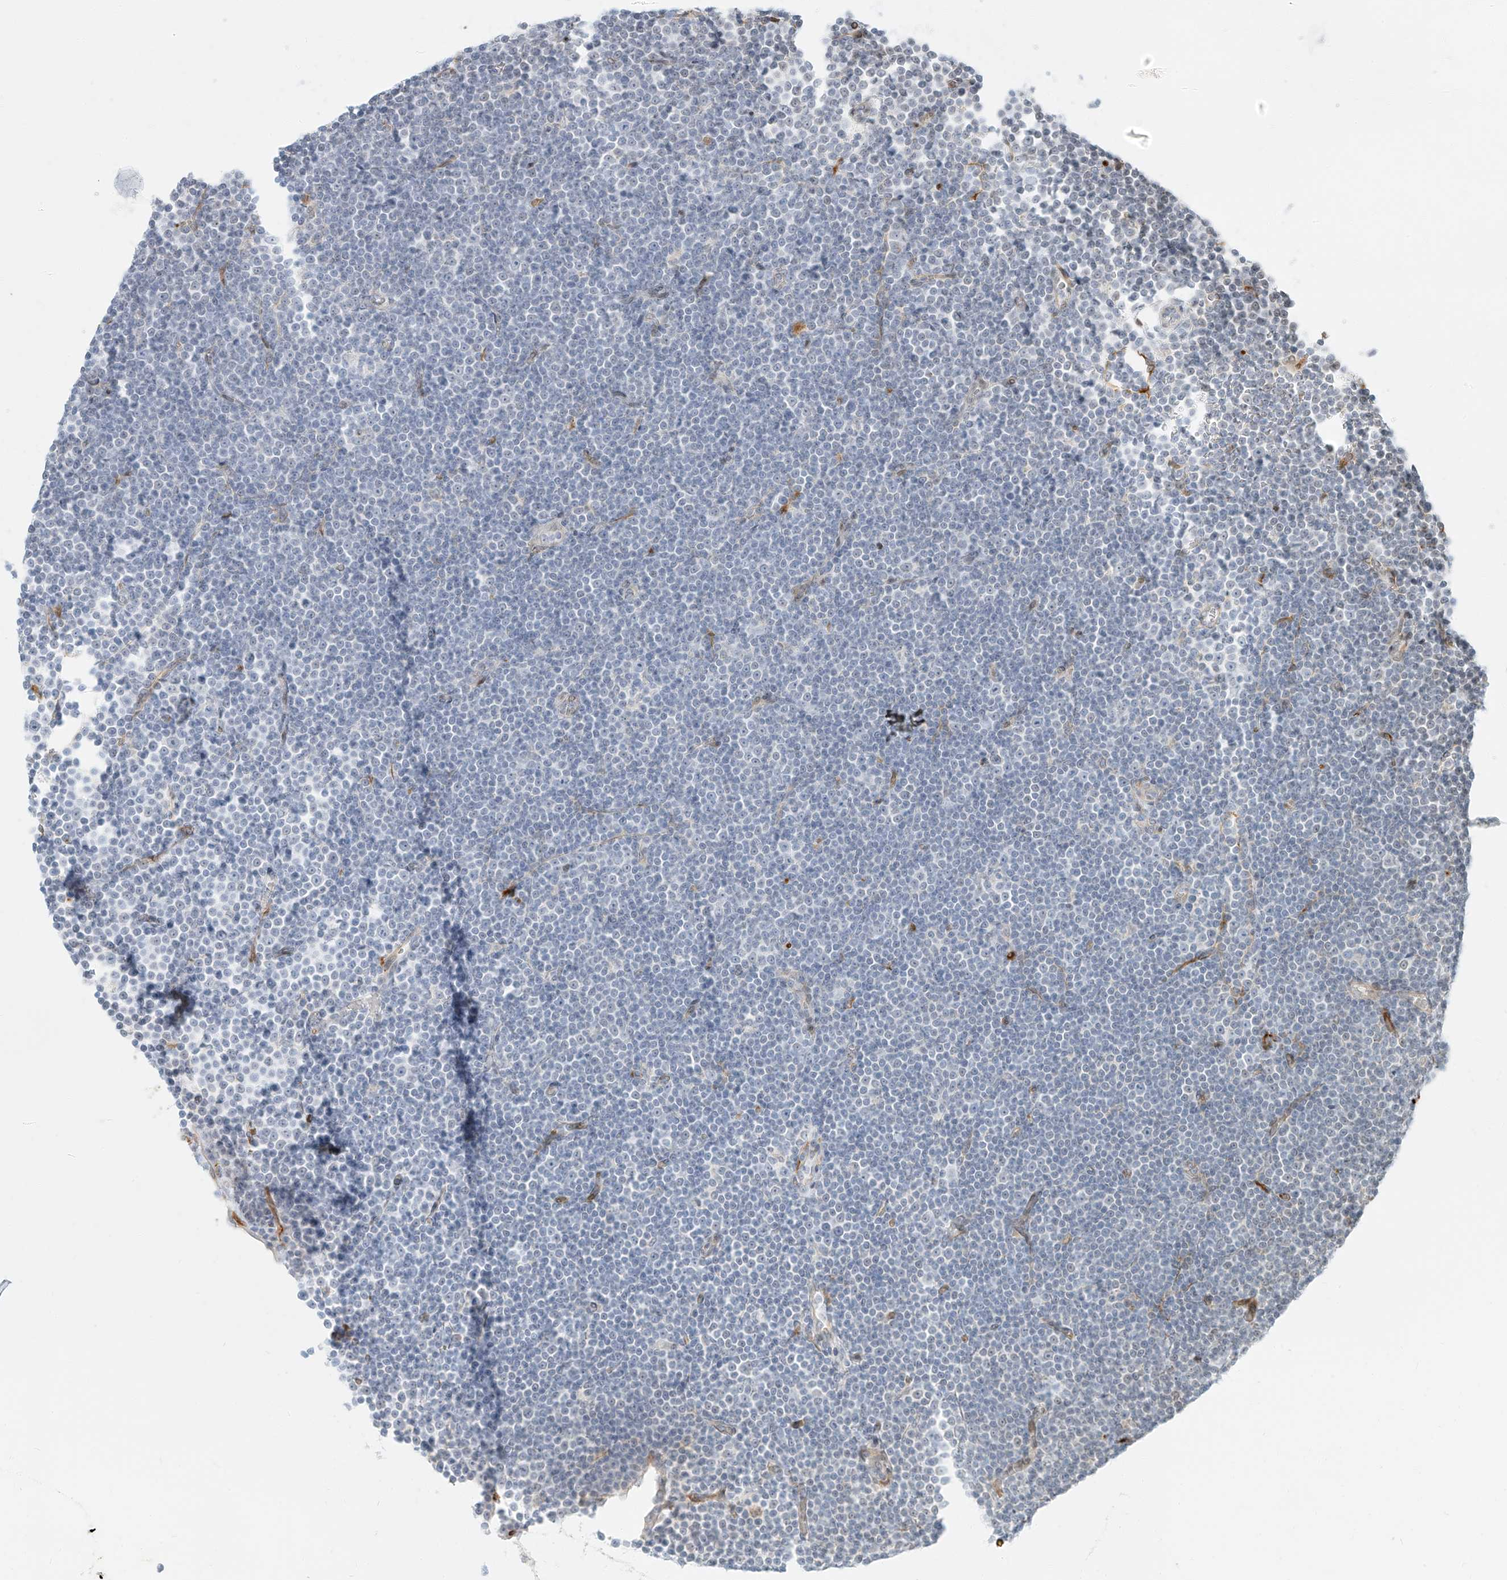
{"staining": {"intensity": "negative", "quantity": "none", "location": "none"}, "tissue": "lymphoma", "cell_type": "Tumor cells", "image_type": "cancer", "snomed": [{"axis": "morphology", "description": "Malignant lymphoma, non-Hodgkin's type, Low grade"}, {"axis": "topography", "description": "Lymph node"}], "caption": "A high-resolution micrograph shows immunohistochemistry (IHC) staining of malignant lymphoma, non-Hodgkin's type (low-grade), which displays no significant positivity in tumor cells.", "gene": "NHSL1", "patient": {"sex": "female", "age": 67}}